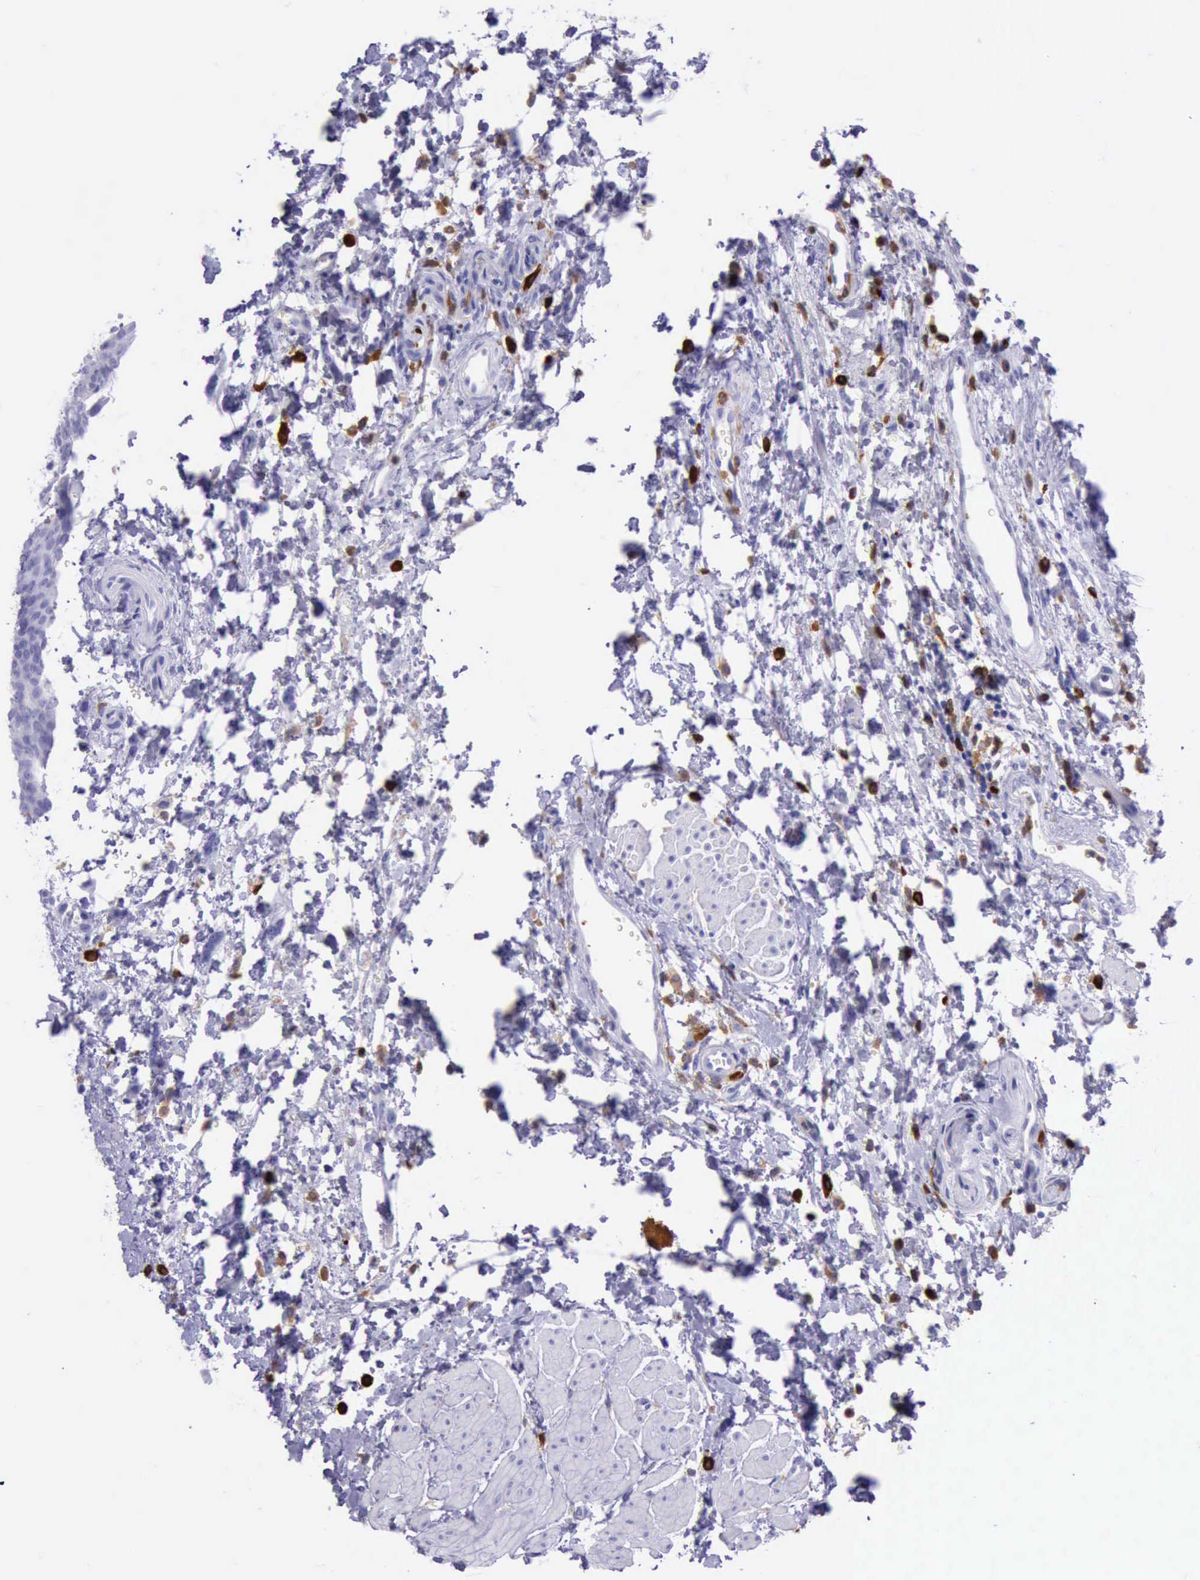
{"staining": {"intensity": "negative", "quantity": "none", "location": "none"}, "tissue": "urinary bladder", "cell_type": "Urothelial cells", "image_type": "normal", "snomed": [{"axis": "morphology", "description": "Normal tissue, NOS"}, {"axis": "topography", "description": "Smooth muscle"}, {"axis": "topography", "description": "Urinary bladder"}], "caption": "Urothelial cells show no significant expression in benign urinary bladder. Nuclei are stained in blue.", "gene": "BTK", "patient": {"sex": "male", "age": 35}}